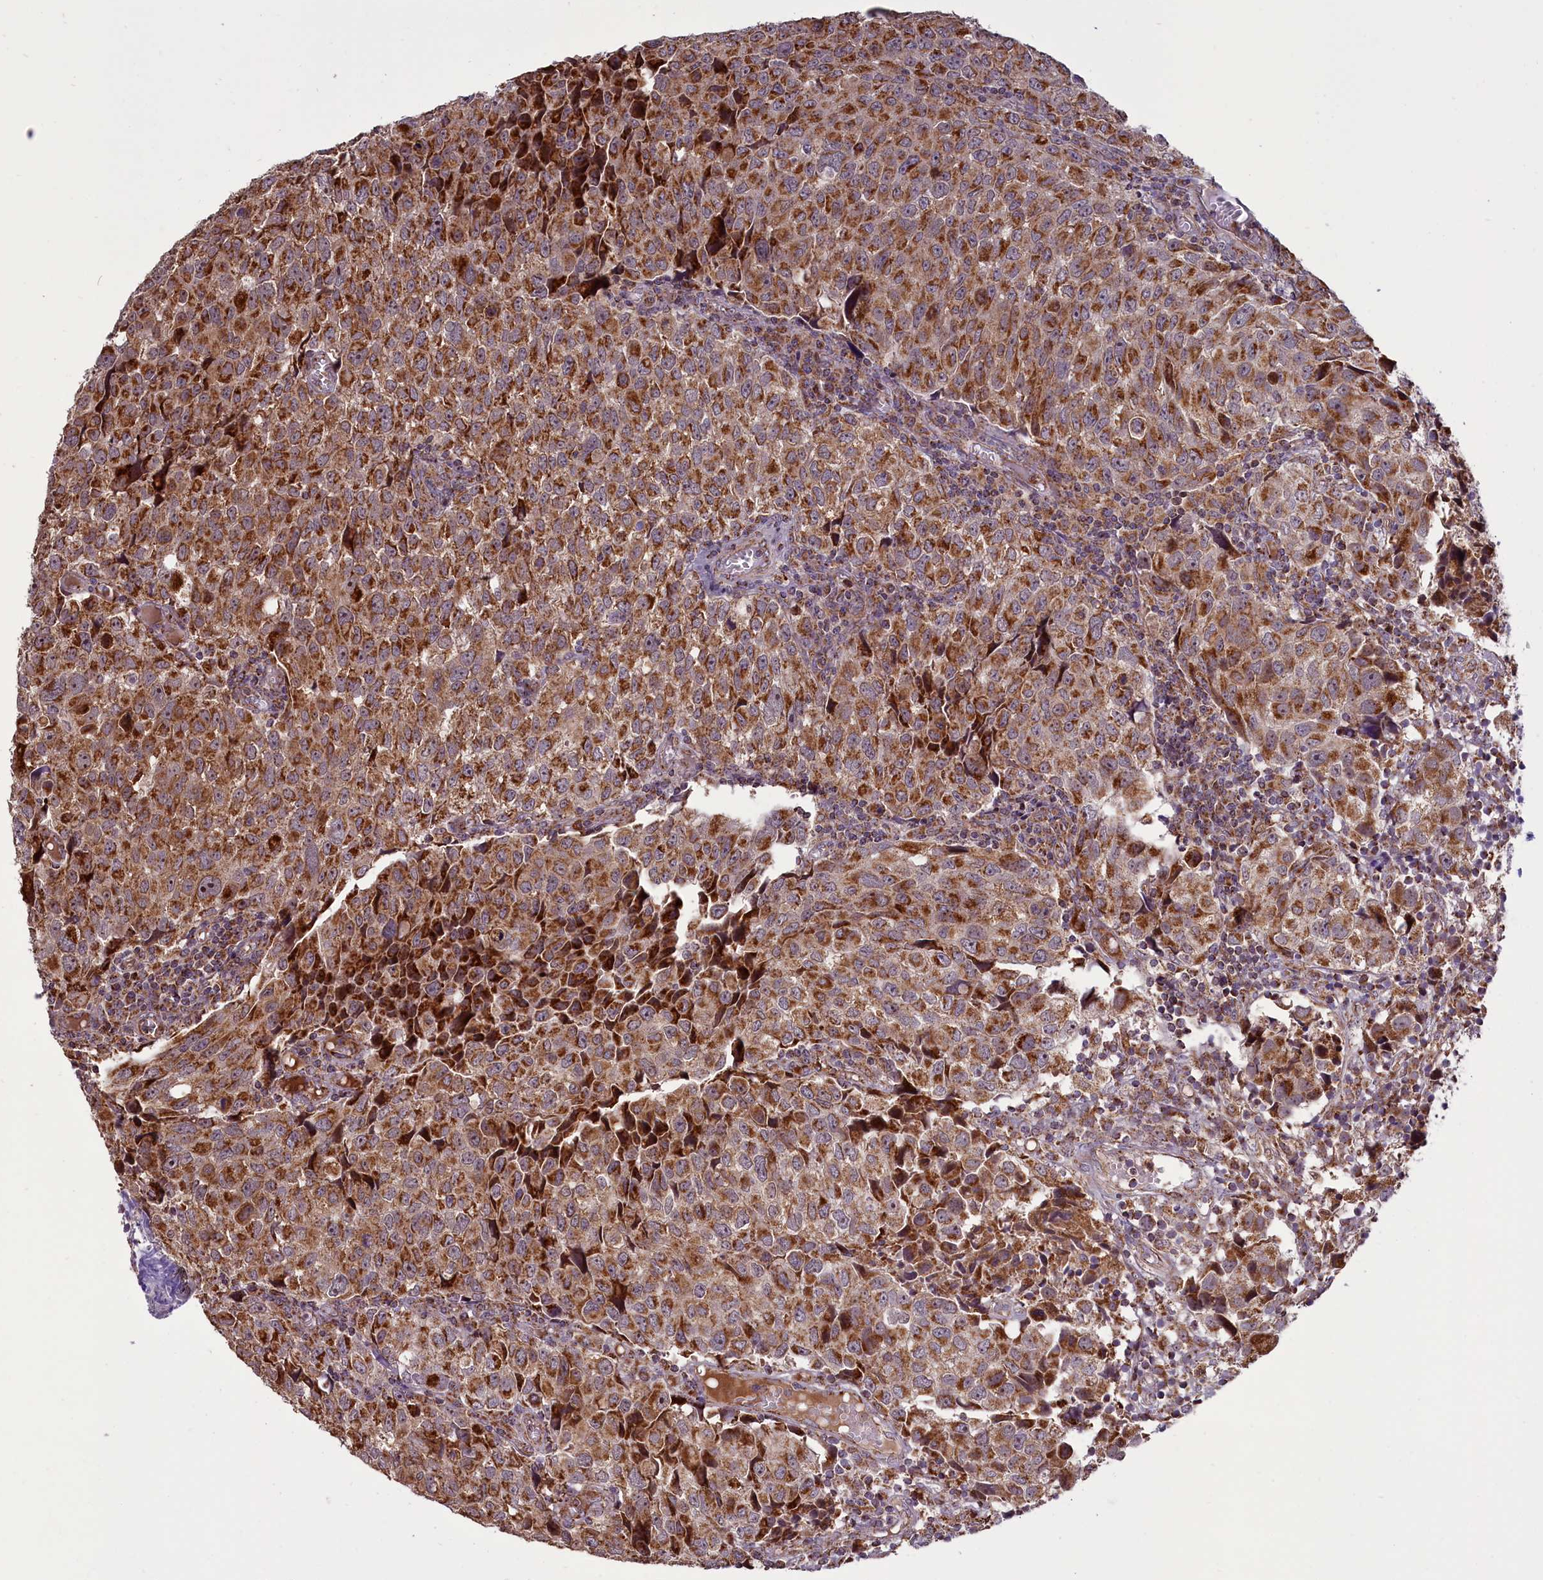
{"staining": {"intensity": "moderate", "quantity": ">75%", "location": "cytoplasmic/membranous"}, "tissue": "urothelial cancer", "cell_type": "Tumor cells", "image_type": "cancer", "snomed": [{"axis": "morphology", "description": "Urothelial carcinoma, High grade"}, {"axis": "topography", "description": "Urinary bladder"}], "caption": "A histopathology image showing moderate cytoplasmic/membranous expression in approximately >75% of tumor cells in high-grade urothelial carcinoma, as visualized by brown immunohistochemical staining.", "gene": "GLRX5", "patient": {"sex": "female", "age": 75}}